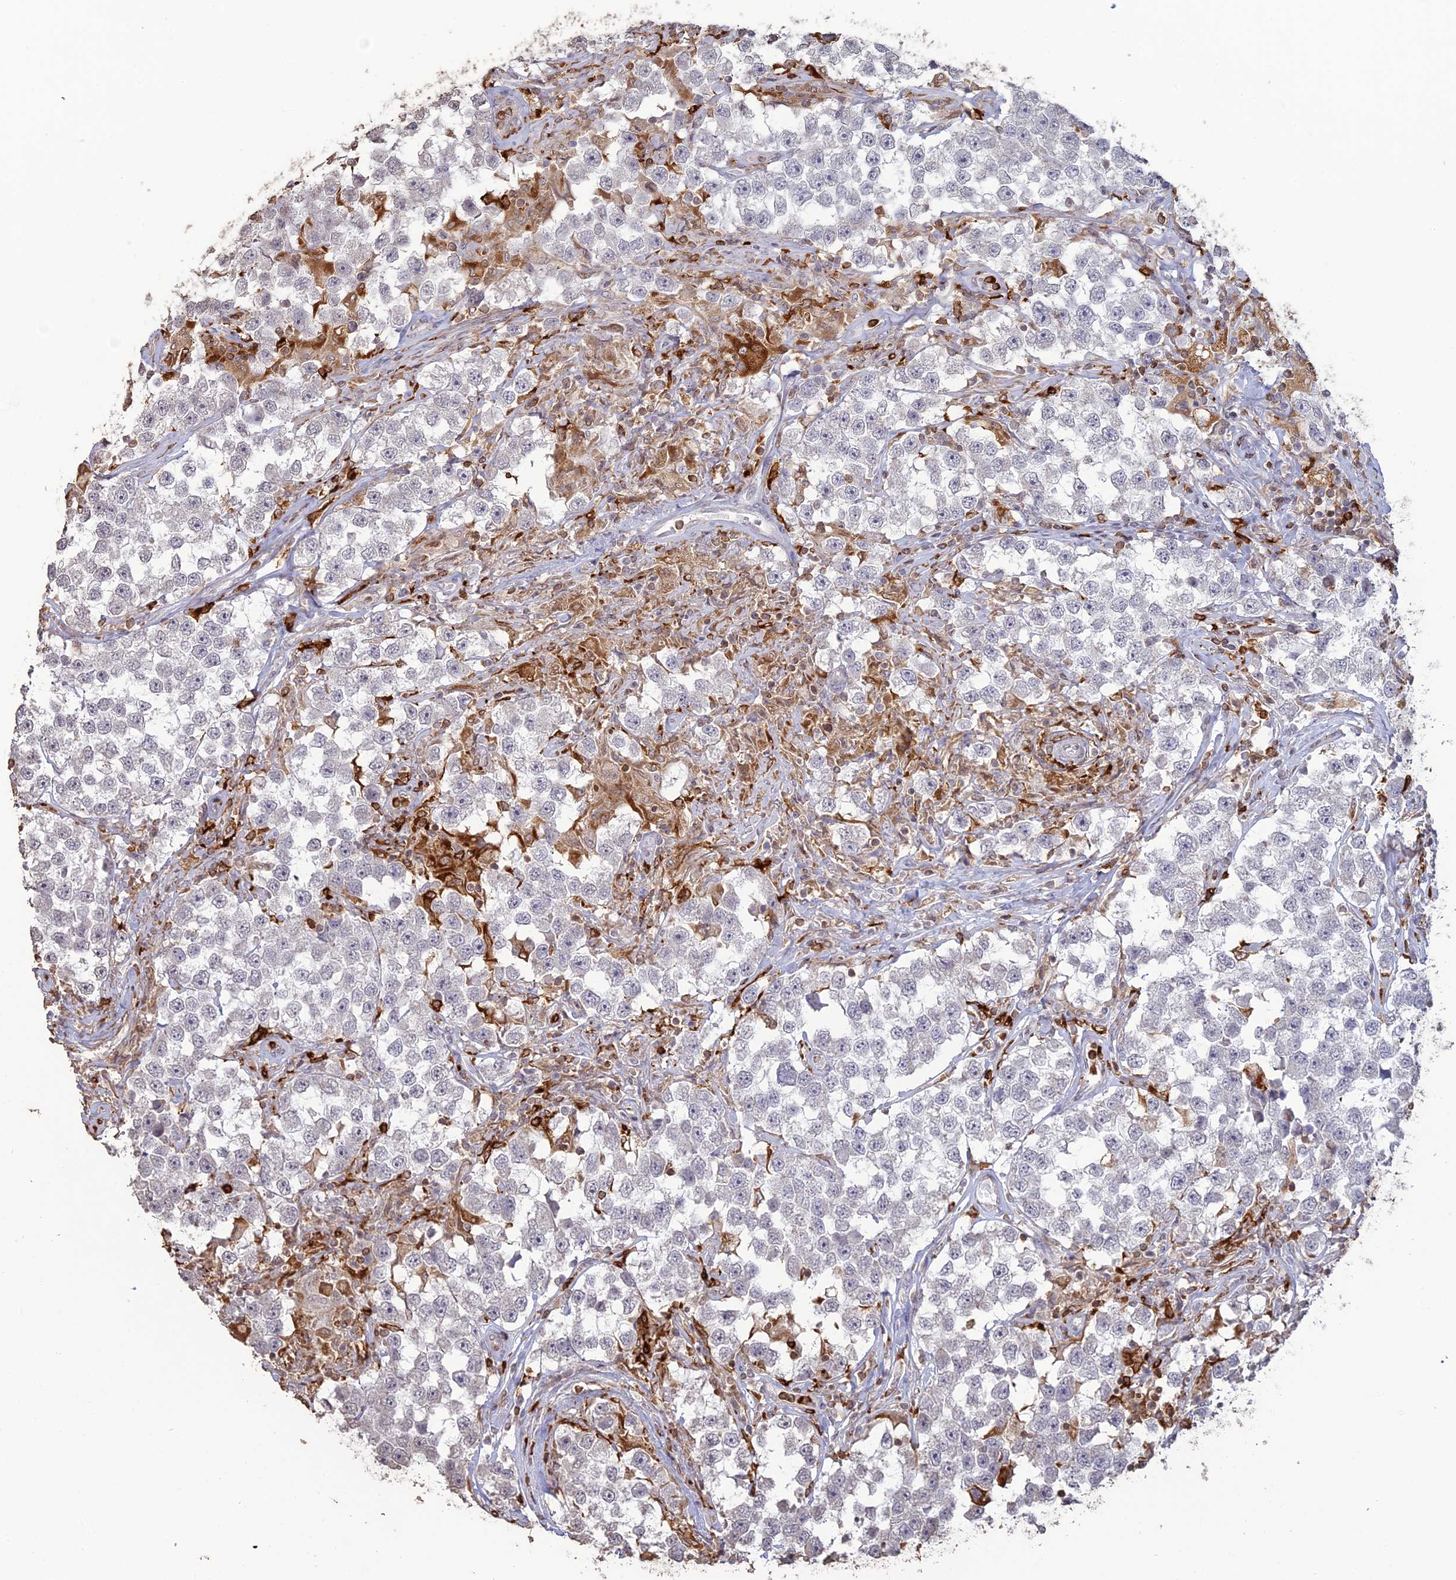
{"staining": {"intensity": "negative", "quantity": "none", "location": "none"}, "tissue": "testis cancer", "cell_type": "Tumor cells", "image_type": "cancer", "snomed": [{"axis": "morphology", "description": "Seminoma, NOS"}, {"axis": "topography", "description": "Testis"}], "caption": "IHC of human testis seminoma displays no expression in tumor cells.", "gene": "APOBR", "patient": {"sex": "male", "age": 46}}